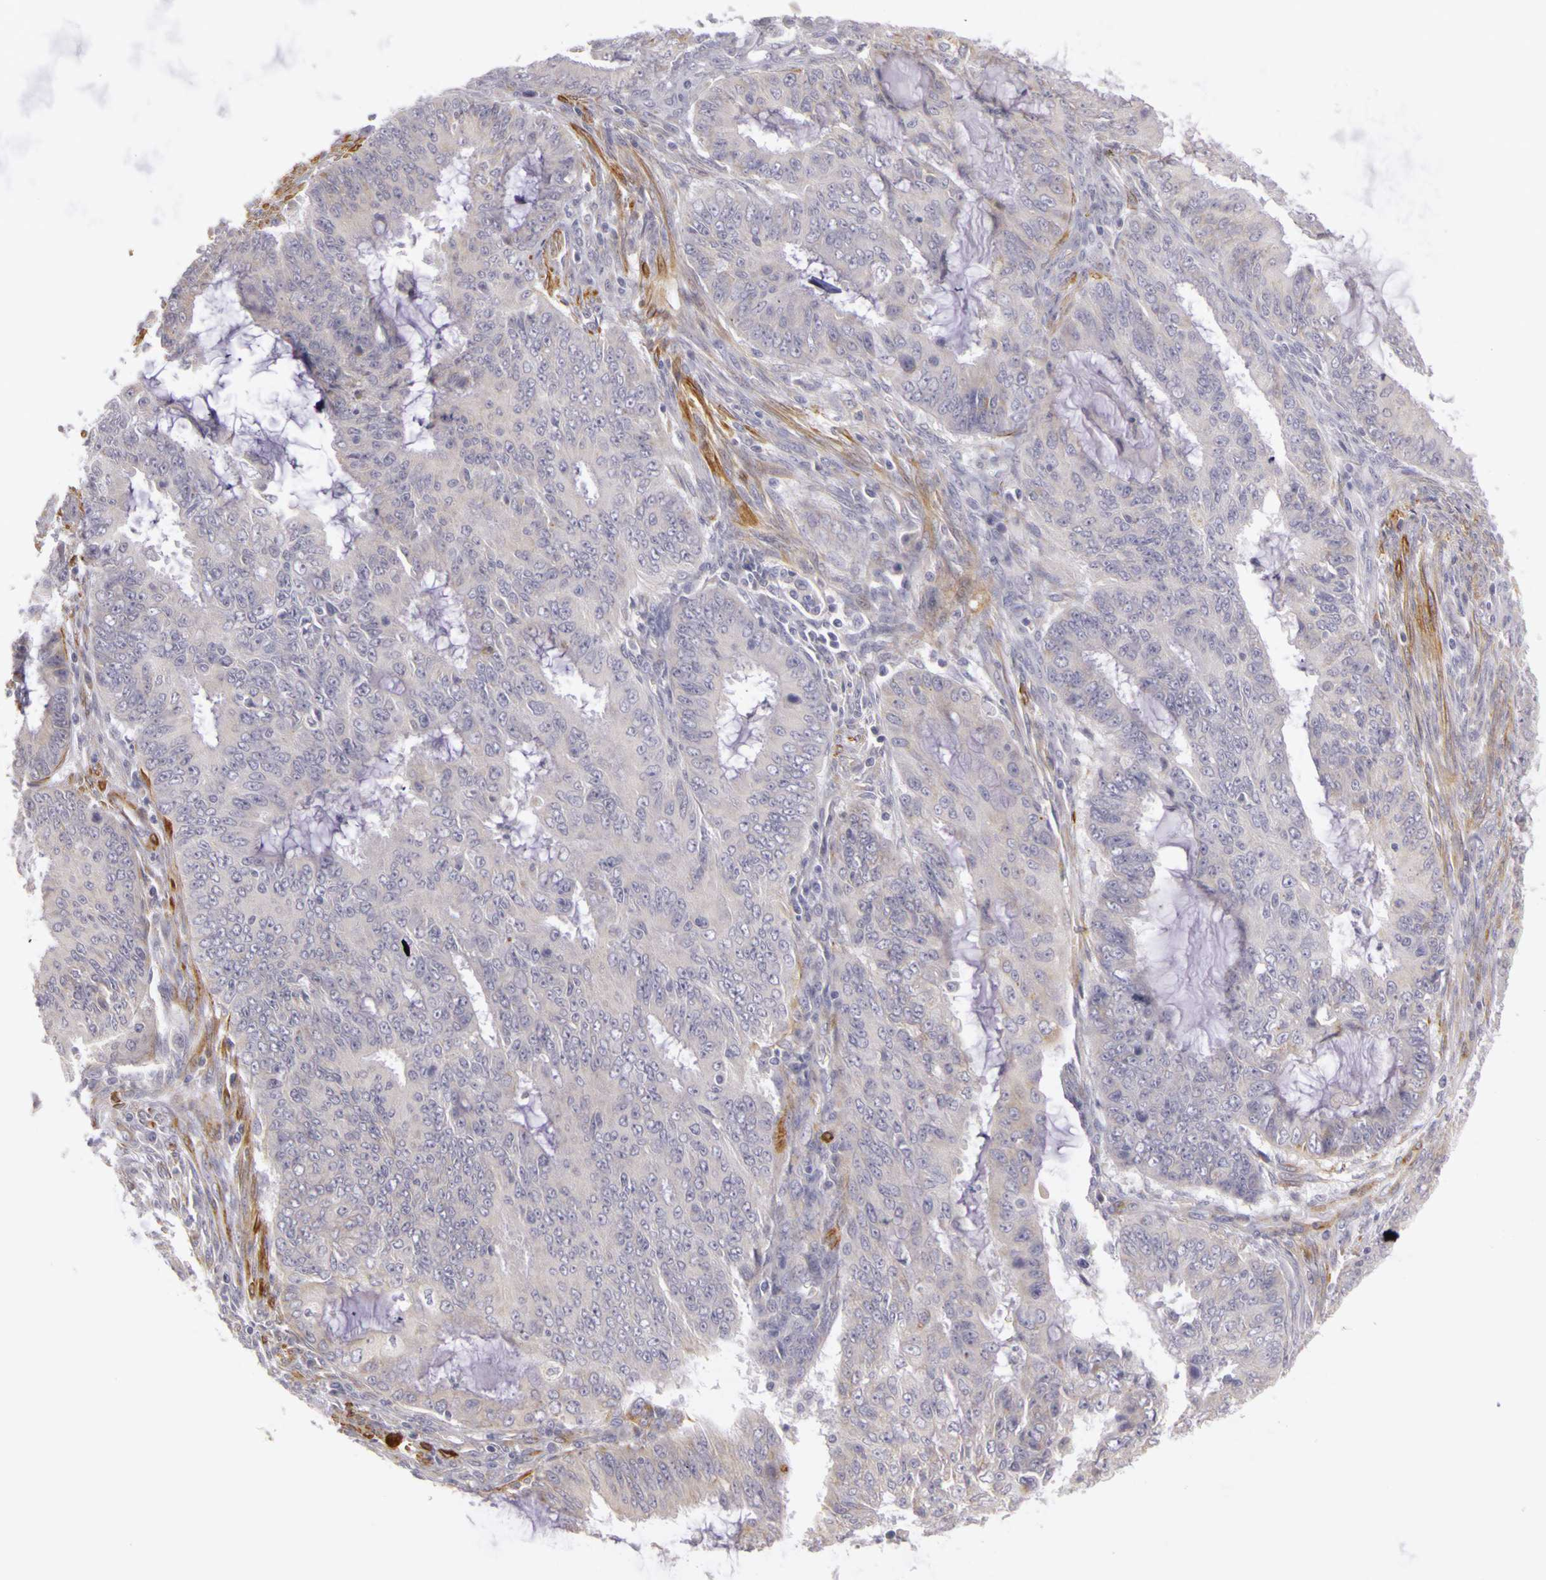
{"staining": {"intensity": "weak", "quantity": ">75%", "location": "cytoplasmic/membranous"}, "tissue": "endometrial cancer", "cell_type": "Tumor cells", "image_type": "cancer", "snomed": [{"axis": "morphology", "description": "Adenocarcinoma, NOS"}, {"axis": "topography", "description": "Endometrium"}], "caption": "Protein expression analysis of endometrial cancer (adenocarcinoma) demonstrates weak cytoplasmic/membranous positivity in about >75% of tumor cells. (DAB IHC, brown staining for protein, blue staining for nuclei).", "gene": "CNTN2", "patient": {"sex": "female", "age": 75}}